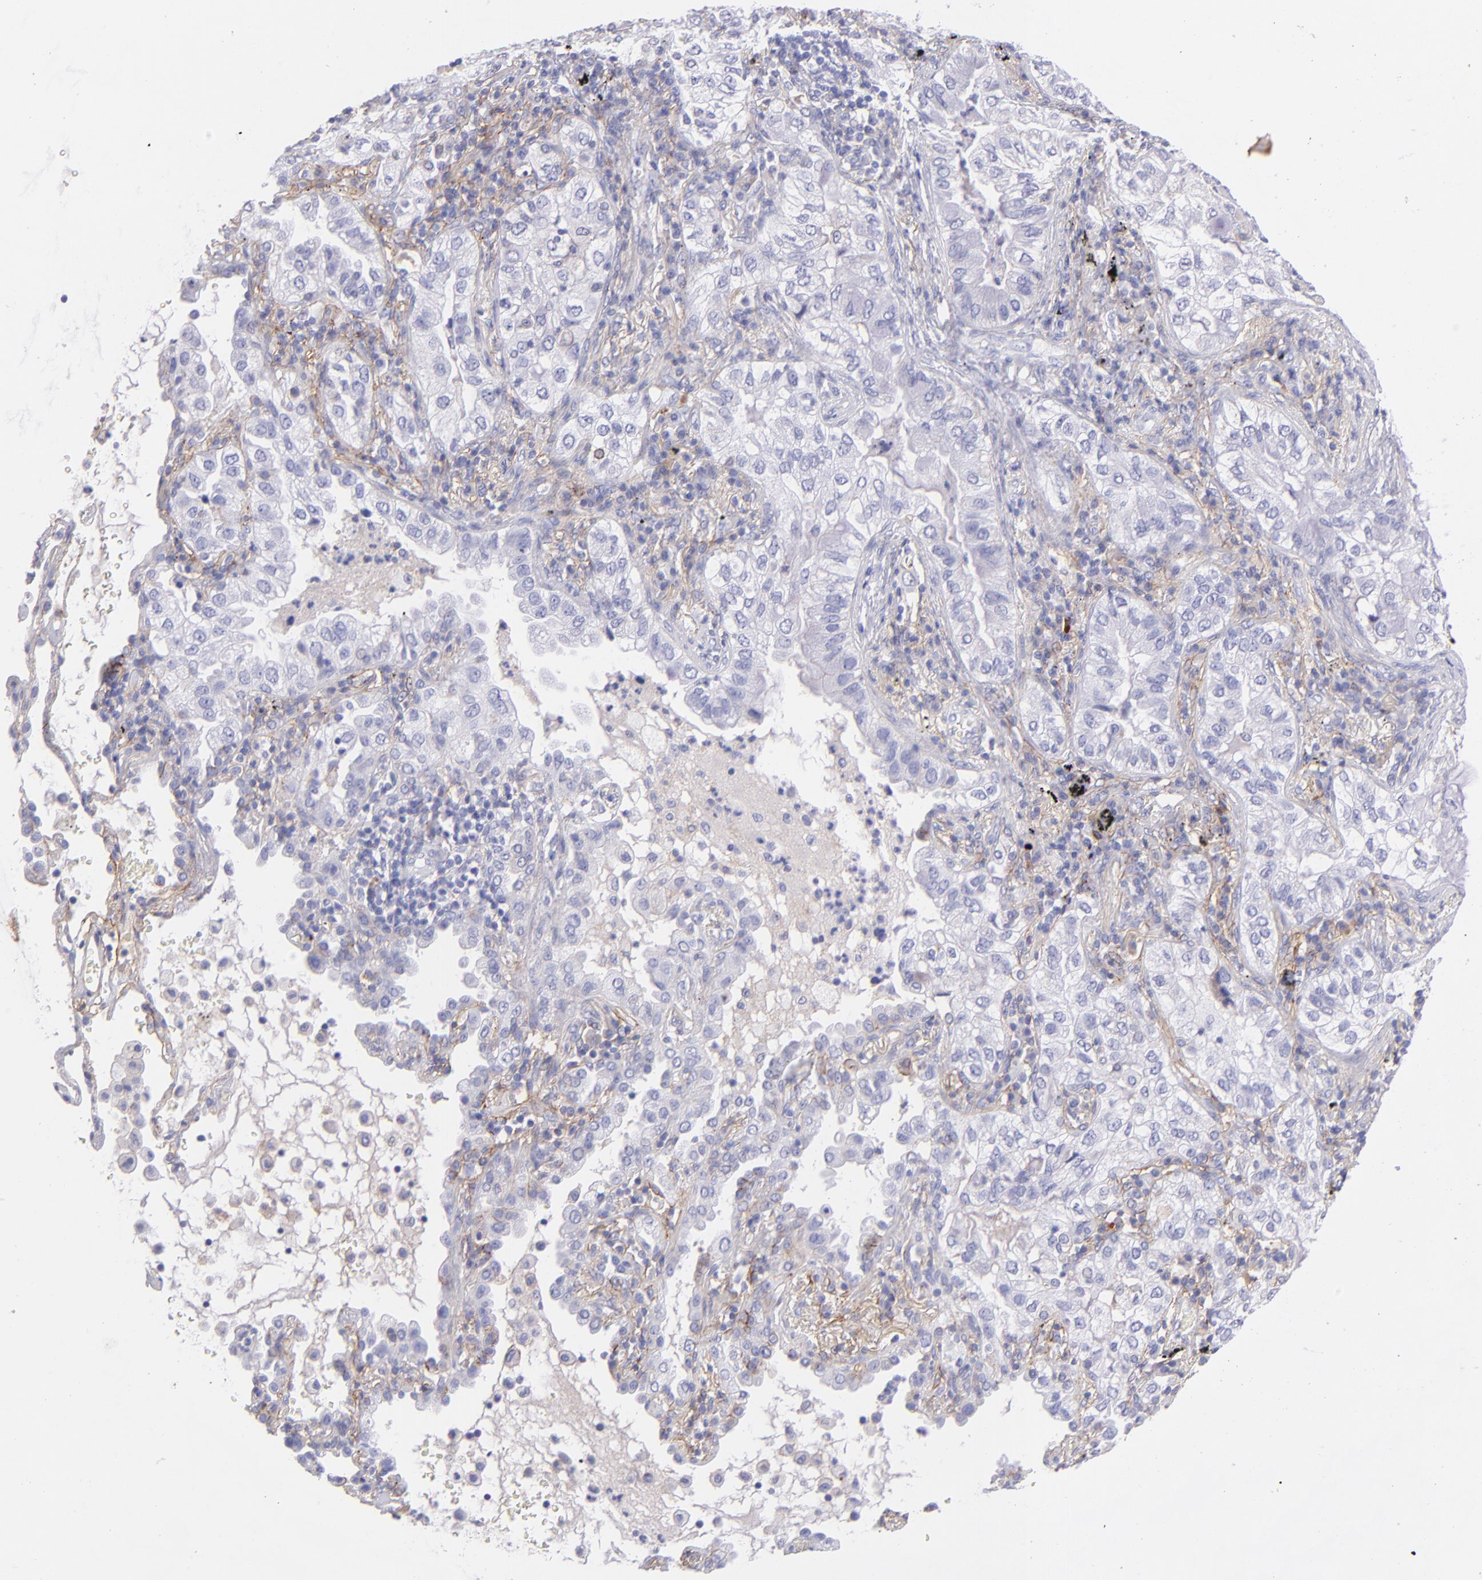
{"staining": {"intensity": "negative", "quantity": "none", "location": "none"}, "tissue": "lung cancer", "cell_type": "Tumor cells", "image_type": "cancer", "snomed": [{"axis": "morphology", "description": "Adenocarcinoma, NOS"}, {"axis": "topography", "description": "Lung"}], "caption": "A high-resolution micrograph shows IHC staining of lung cancer, which reveals no significant staining in tumor cells.", "gene": "CD81", "patient": {"sex": "female", "age": 50}}